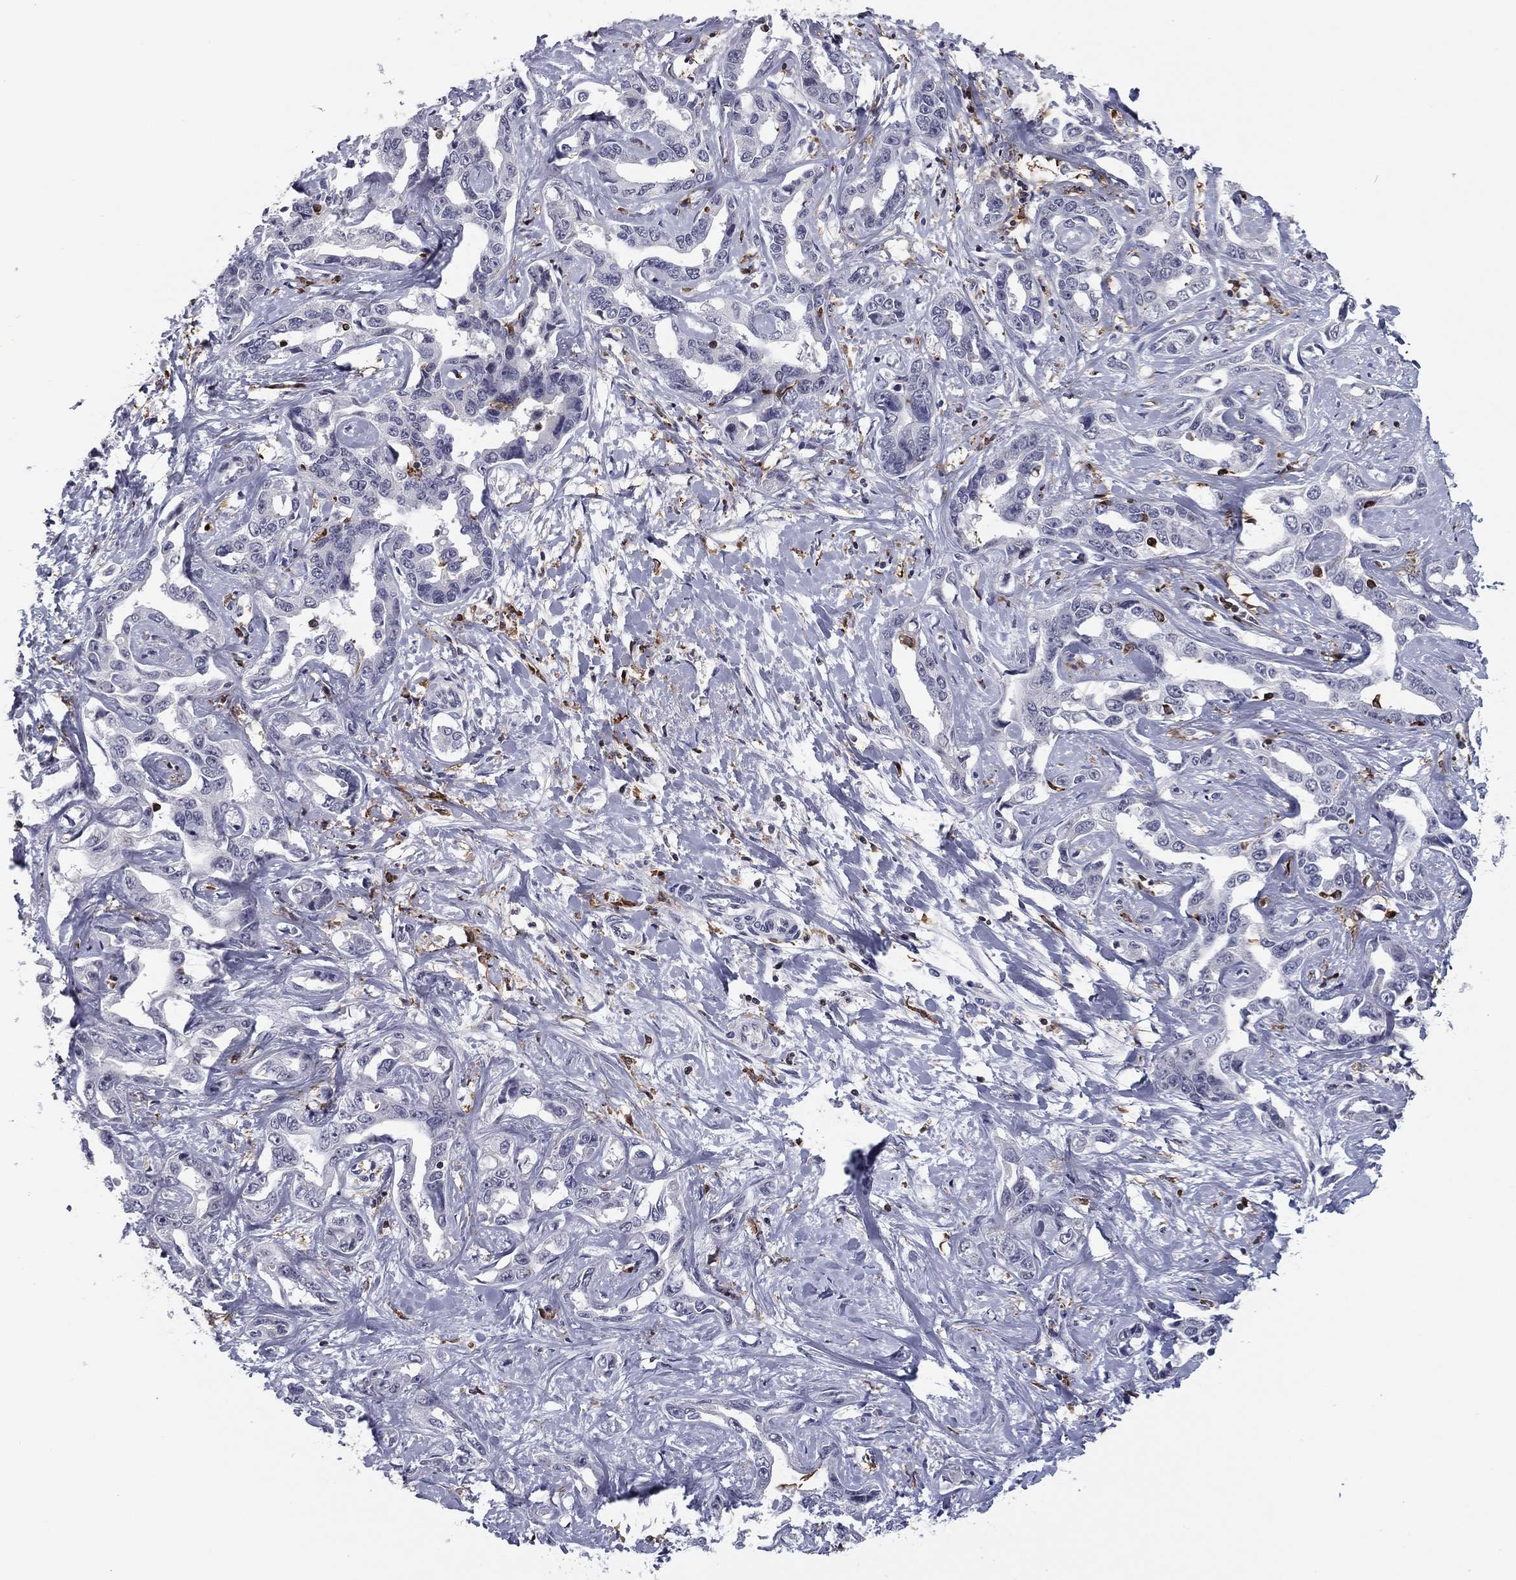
{"staining": {"intensity": "negative", "quantity": "none", "location": "none"}, "tissue": "liver cancer", "cell_type": "Tumor cells", "image_type": "cancer", "snomed": [{"axis": "morphology", "description": "Cholangiocarcinoma"}, {"axis": "topography", "description": "Liver"}], "caption": "There is no significant staining in tumor cells of liver cancer. The staining is performed using DAB (3,3'-diaminobenzidine) brown chromogen with nuclei counter-stained in using hematoxylin.", "gene": "PLCB2", "patient": {"sex": "male", "age": 59}}